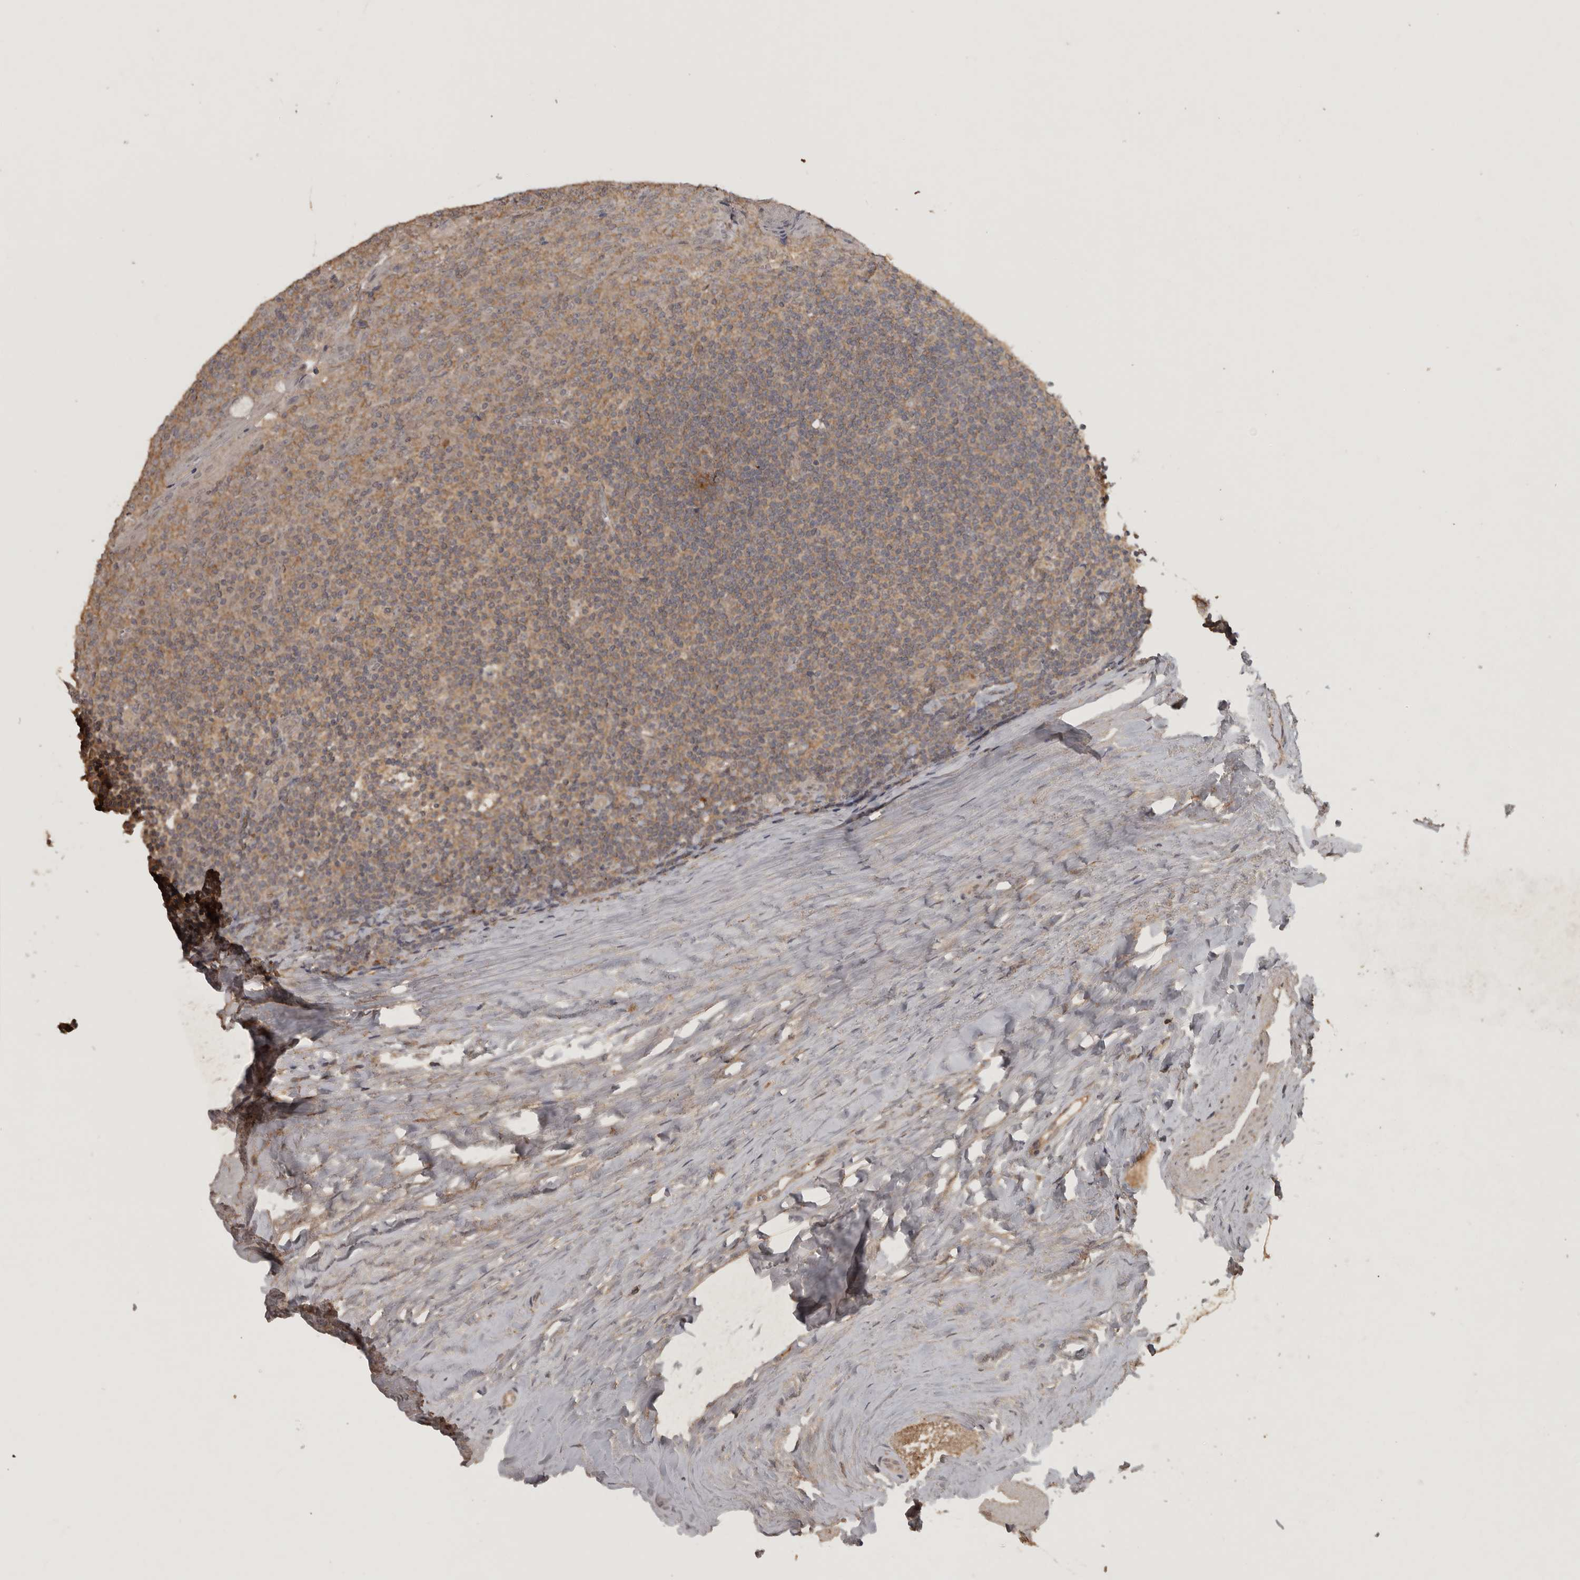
{"staining": {"intensity": "weak", "quantity": ">75%", "location": "cytoplasmic/membranous"}, "tissue": "tonsil", "cell_type": "Germinal center cells", "image_type": "normal", "snomed": [{"axis": "morphology", "description": "Normal tissue, NOS"}, {"axis": "topography", "description": "Tonsil"}], "caption": "A micrograph of tonsil stained for a protein reveals weak cytoplasmic/membranous brown staining in germinal center cells. The staining is performed using DAB (3,3'-diaminobenzidine) brown chromogen to label protein expression. The nuclei are counter-stained blue using hematoxylin.", "gene": "ADAMTS4", "patient": {"sex": "male", "age": 27}}